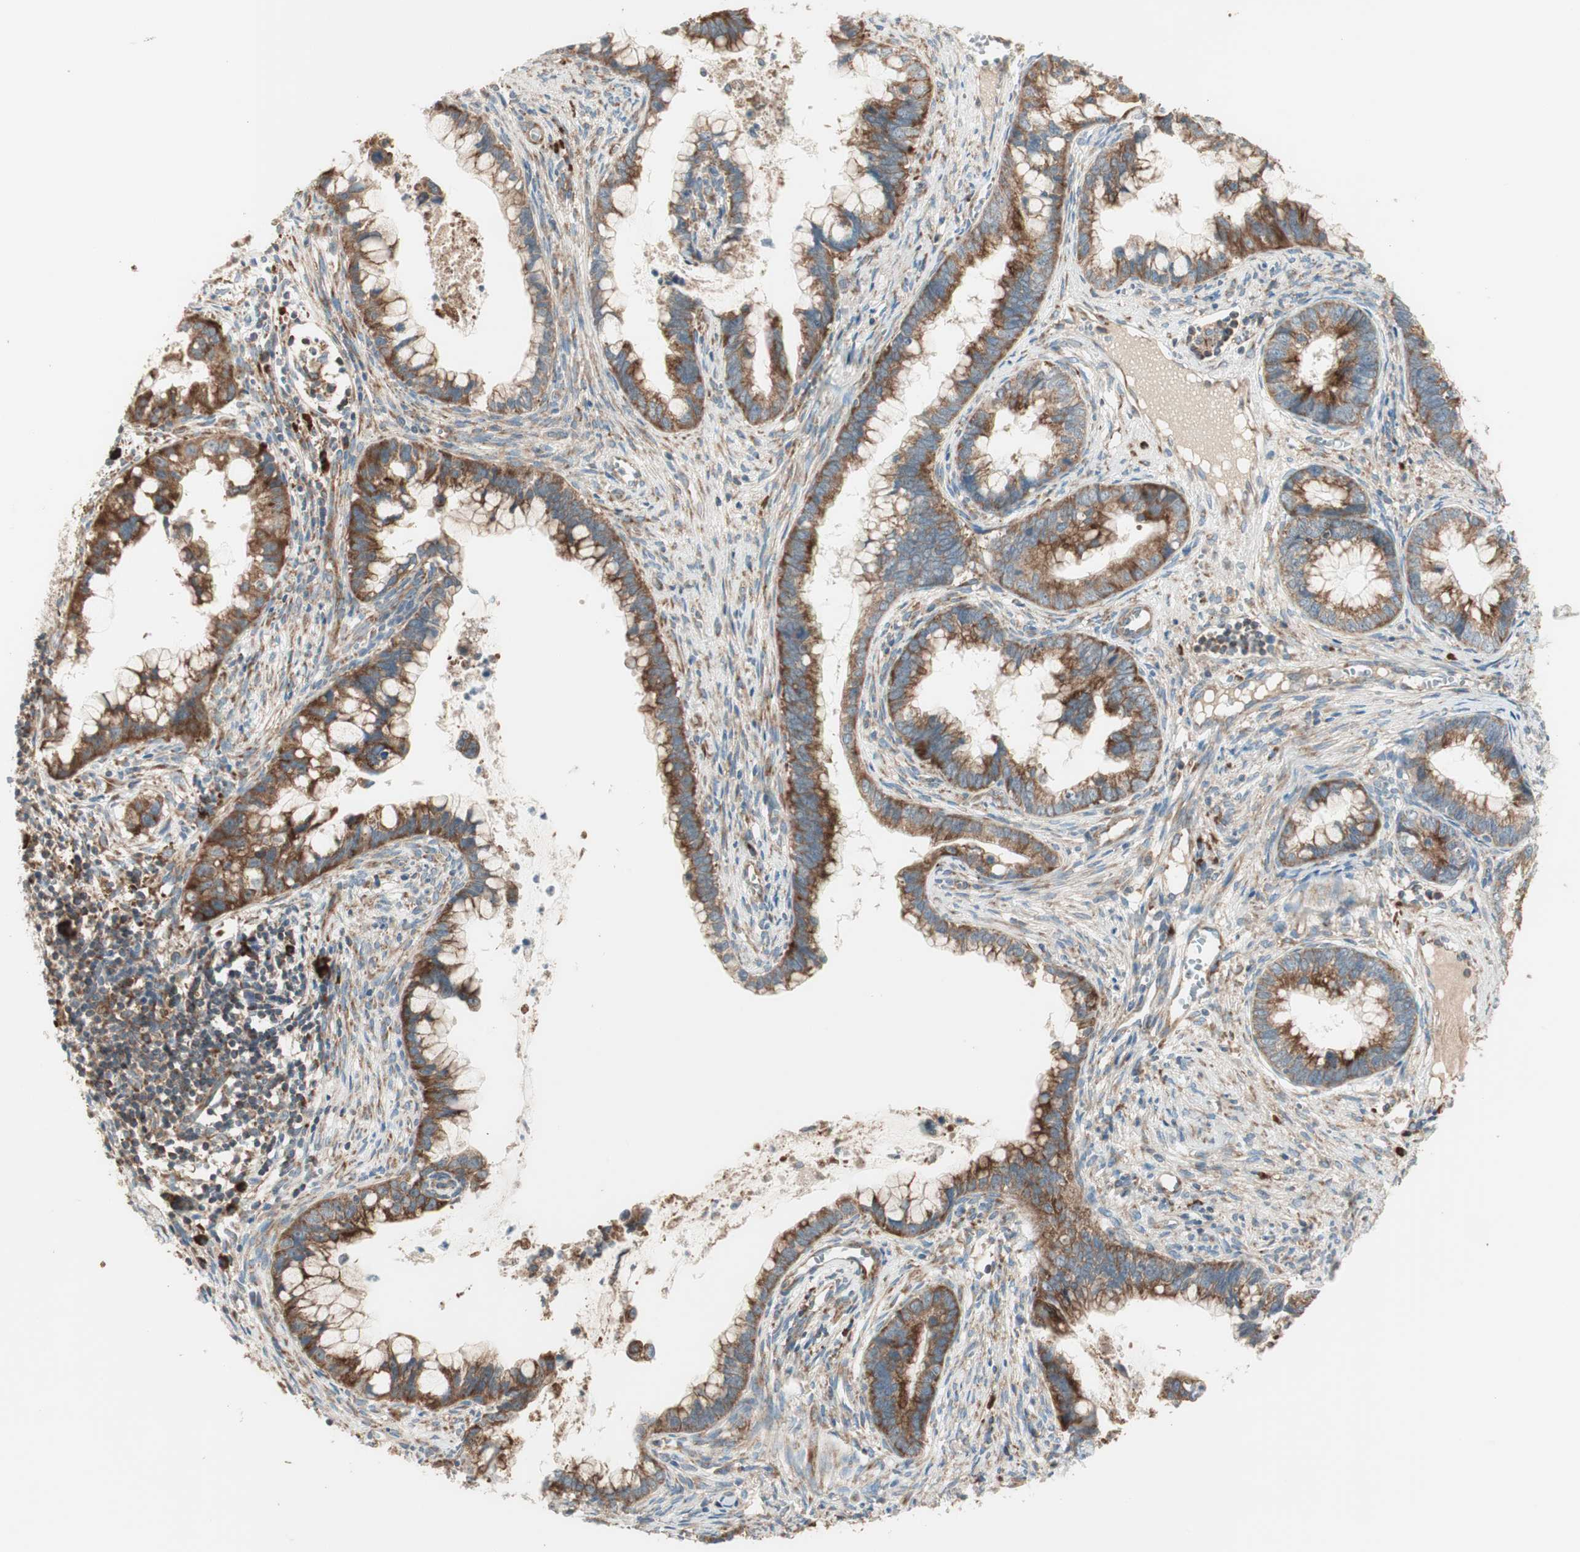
{"staining": {"intensity": "strong", "quantity": ">75%", "location": "cytoplasmic/membranous"}, "tissue": "cervical cancer", "cell_type": "Tumor cells", "image_type": "cancer", "snomed": [{"axis": "morphology", "description": "Adenocarcinoma, NOS"}, {"axis": "topography", "description": "Cervix"}], "caption": "Tumor cells show high levels of strong cytoplasmic/membranous staining in about >75% of cells in cervical cancer.", "gene": "RPL23", "patient": {"sex": "female", "age": 44}}